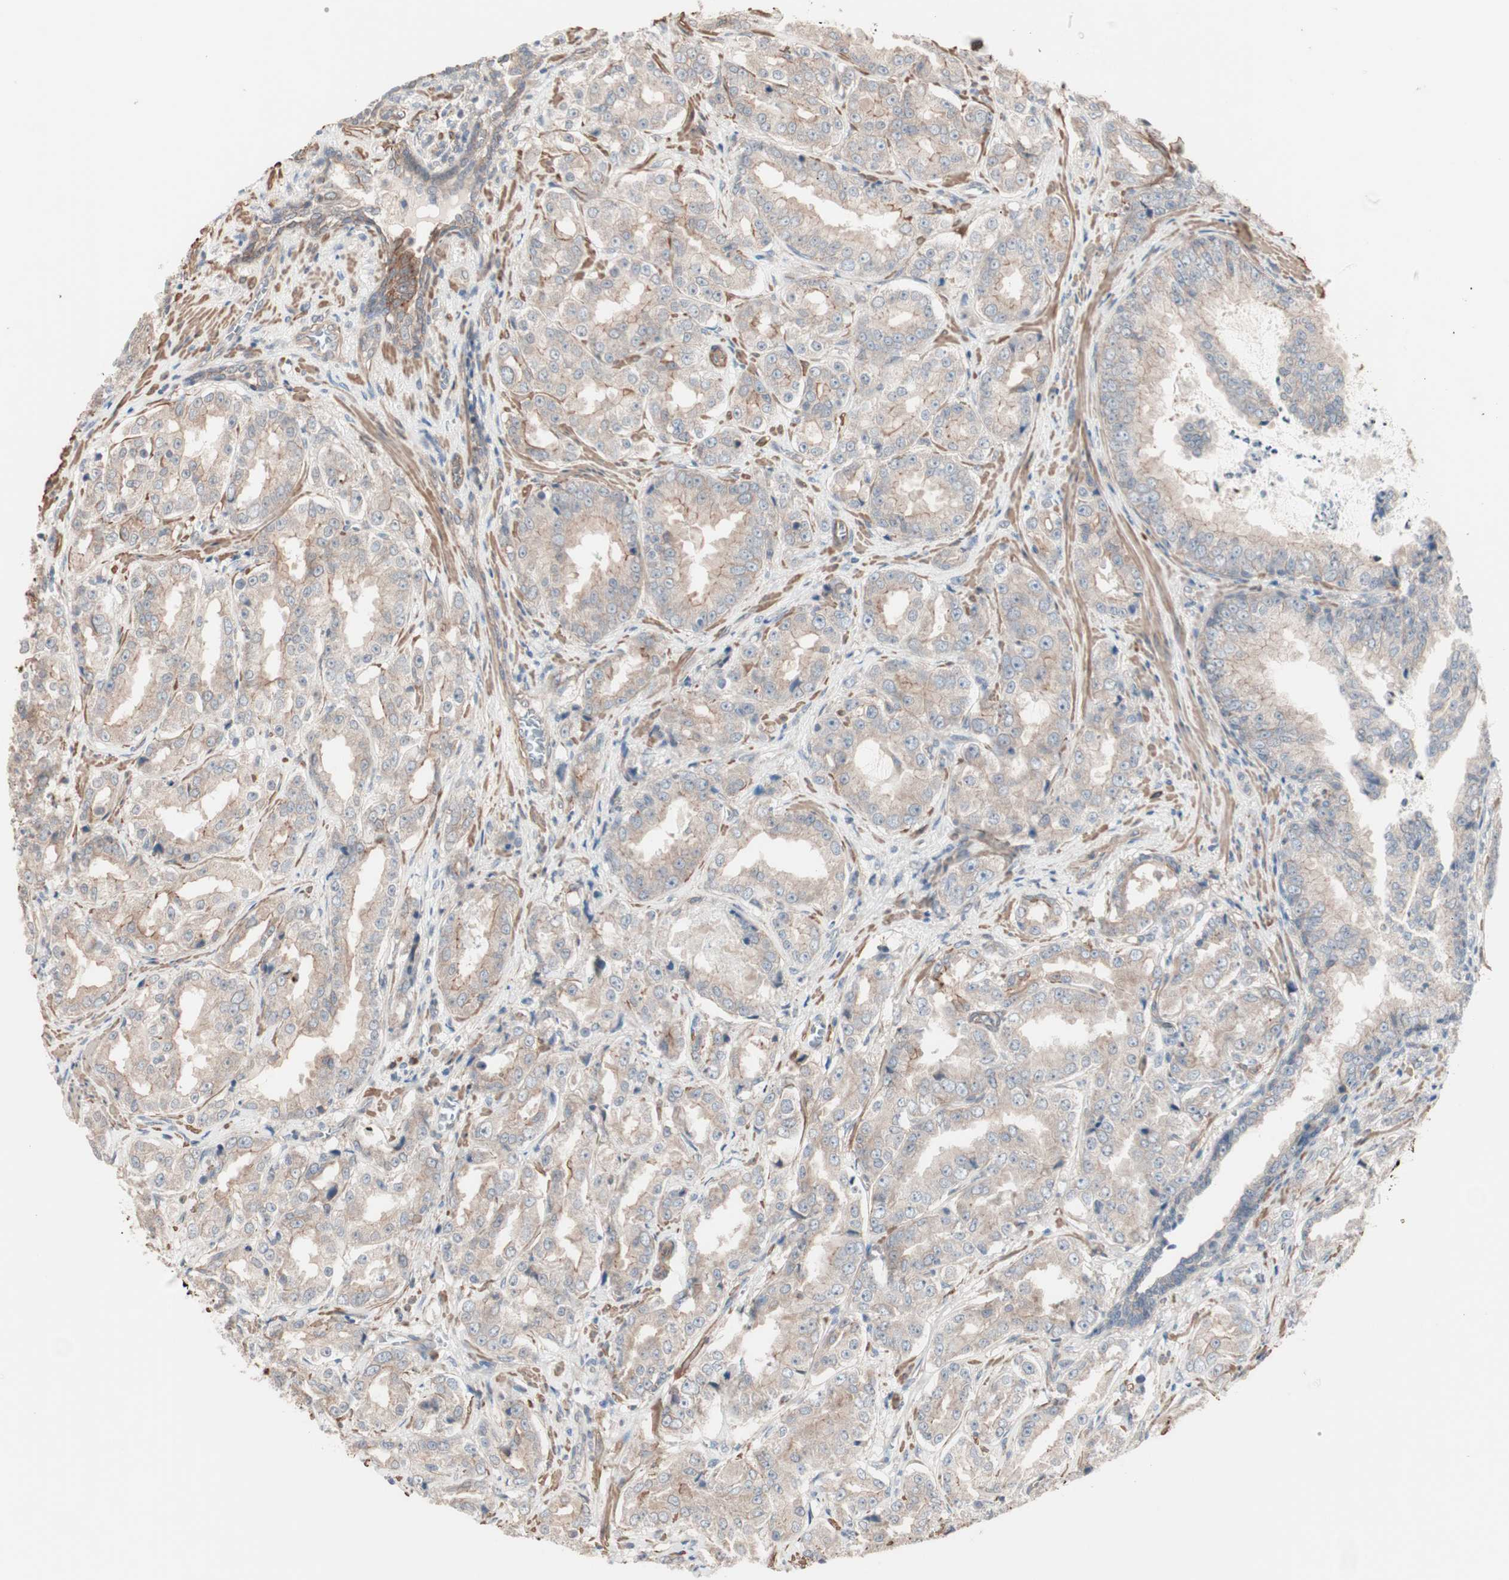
{"staining": {"intensity": "weak", "quantity": "25%-75%", "location": "cytoplasmic/membranous"}, "tissue": "prostate cancer", "cell_type": "Tumor cells", "image_type": "cancer", "snomed": [{"axis": "morphology", "description": "Adenocarcinoma, High grade"}, {"axis": "topography", "description": "Prostate"}], "caption": "A high-resolution image shows immunohistochemistry (IHC) staining of prostate cancer, which shows weak cytoplasmic/membranous positivity in about 25%-75% of tumor cells. The protein is shown in brown color, while the nuclei are stained blue.", "gene": "ALG5", "patient": {"sex": "male", "age": 73}}